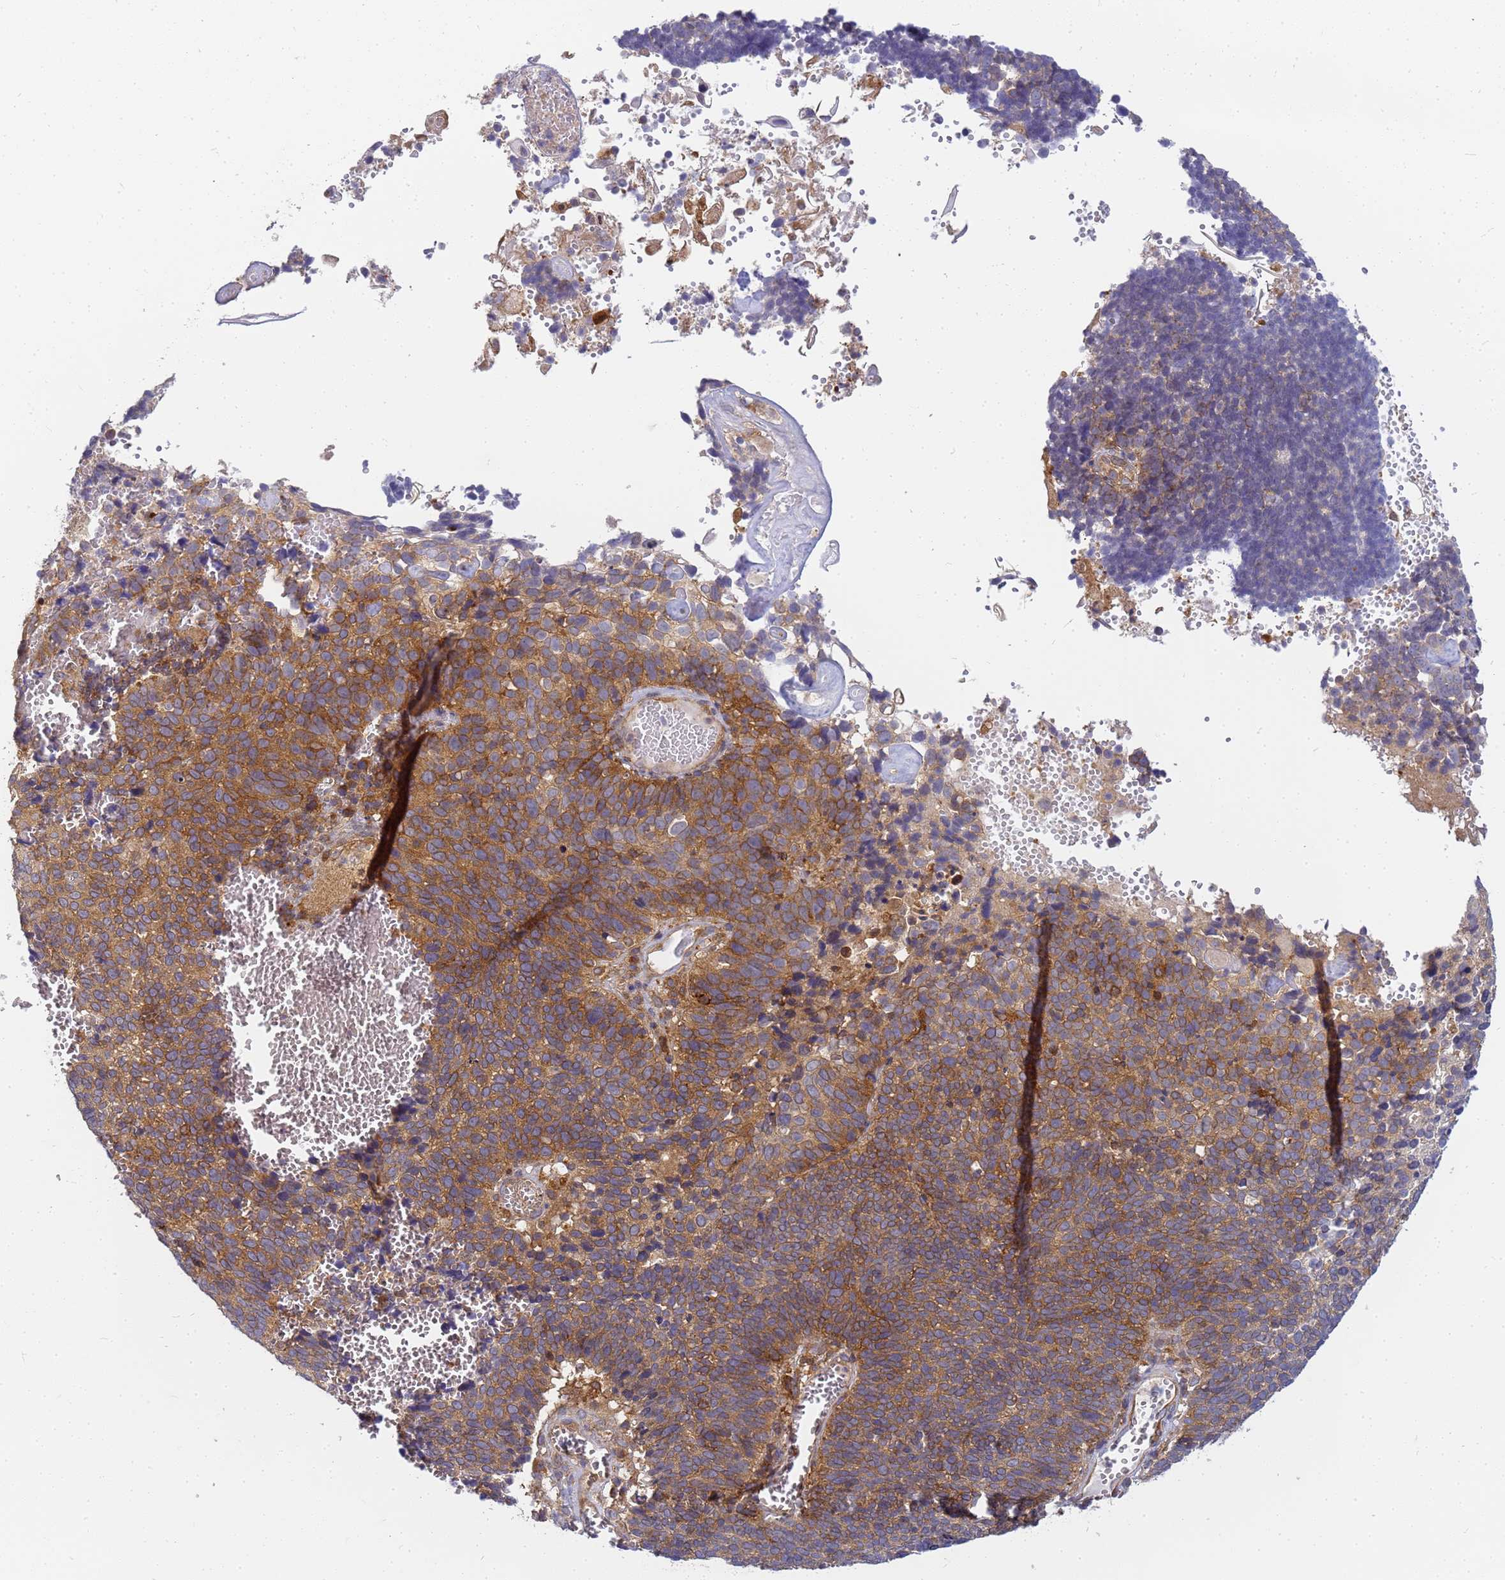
{"staining": {"intensity": "moderate", "quantity": ">75%", "location": "cytoplasmic/membranous"}, "tissue": "cervical cancer", "cell_type": "Tumor cells", "image_type": "cancer", "snomed": [{"axis": "morphology", "description": "Squamous cell carcinoma, NOS"}, {"axis": "topography", "description": "Cervix"}], "caption": "This micrograph demonstrates immunohistochemistry staining of cervical cancer, with medium moderate cytoplasmic/membranous expression in about >75% of tumor cells.", "gene": "CHM", "patient": {"sex": "female", "age": 39}}